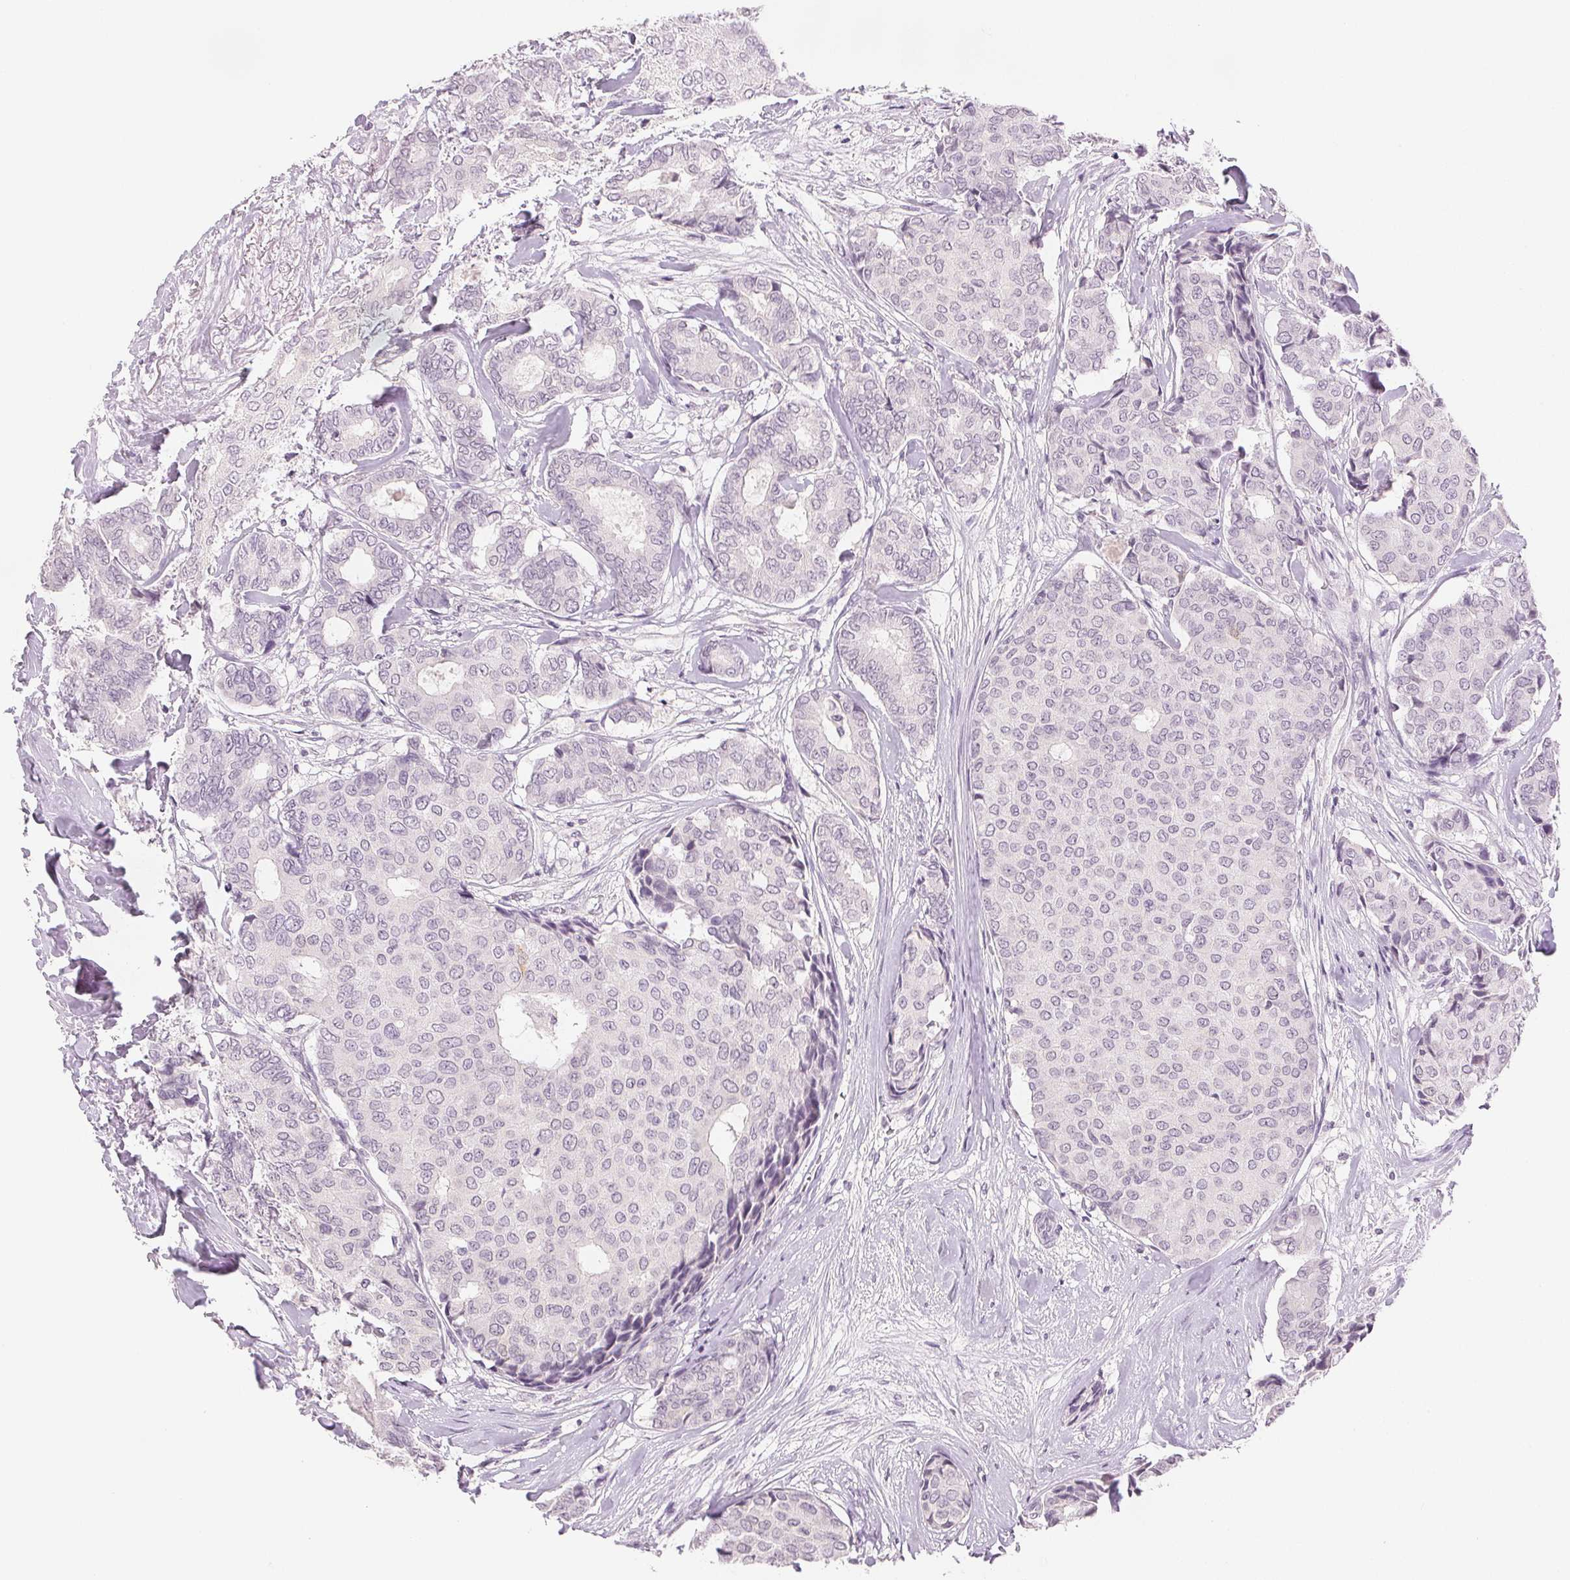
{"staining": {"intensity": "negative", "quantity": "none", "location": "none"}, "tissue": "breast cancer", "cell_type": "Tumor cells", "image_type": "cancer", "snomed": [{"axis": "morphology", "description": "Duct carcinoma"}, {"axis": "topography", "description": "Breast"}], "caption": "This is an immunohistochemistry photomicrograph of intraductal carcinoma (breast). There is no positivity in tumor cells.", "gene": "SCGN", "patient": {"sex": "female", "age": 75}}